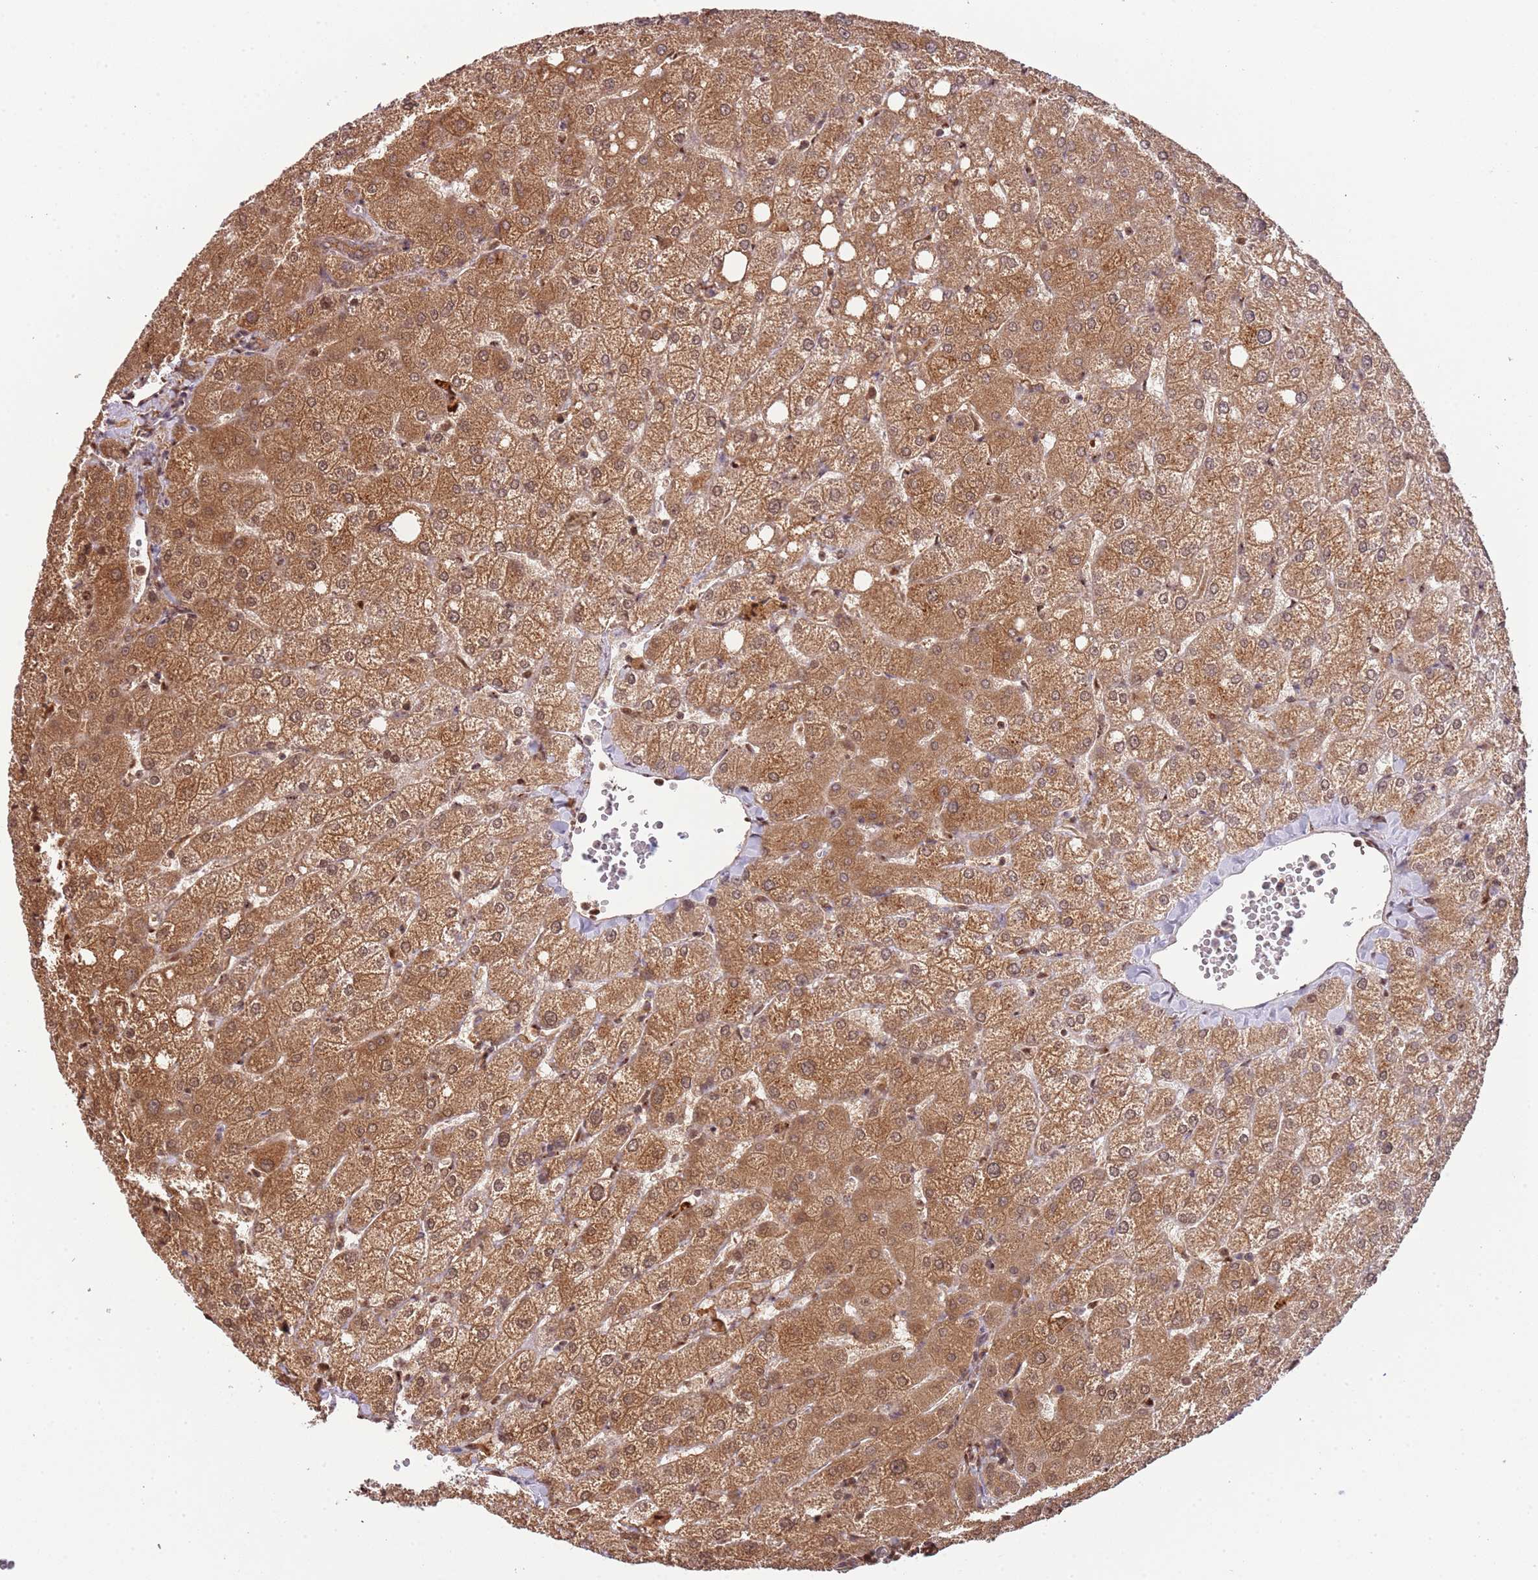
{"staining": {"intensity": "weak", "quantity": ">75%", "location": "cytoplasmic/membranous"}, "tissue": "liver", "cell_type": "Cholangiocytes", "image_type": "normal", "snomed": [{"axis": "morphology", "description": "Normal tissue, NOS"}, {"axis": "topography", "description": "Liver"}], "caption": "This is a histology image of immunohistochemistry (IHC) staining of unremarkable liver, which shows weak positivity in the cytoplasmic/membranous of cholangiocytes.", "gene": "PLSCR5", "patient": {"sex": "female", "age": 54}}